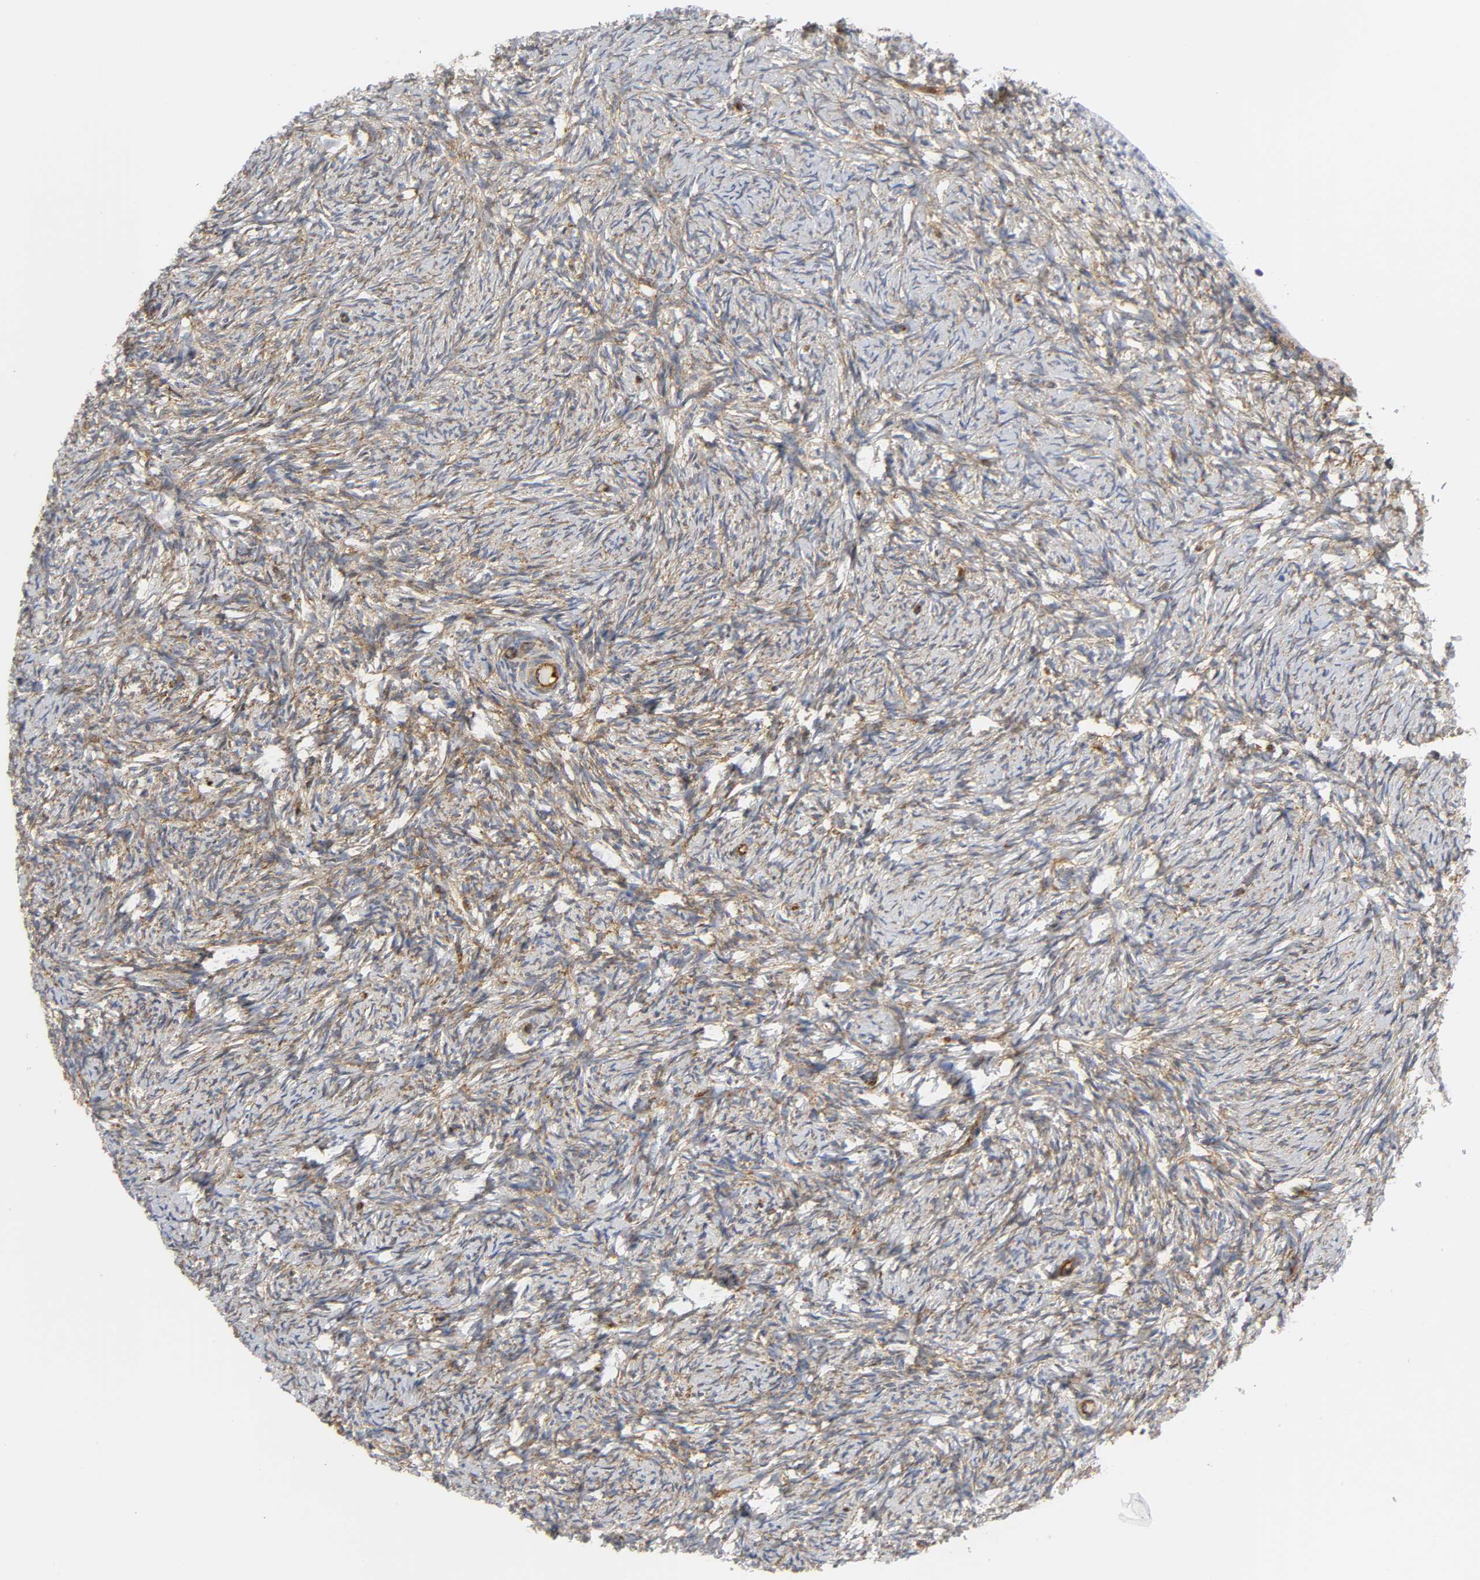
{"staining": {"intensity": "weak", "quantity": "25%-75%", "location": "cytoplasmic/membranous"}, "tissue": "ovary", "cell_type": "Ovarian stroma cells", "image_type": "normal", "snomed": [{"axis": "morphology", "description": "Normal tissue, NOS"}, {"axis": "topography", "description": "Ovary"}], "caption": "This image reveals IHC staining of benign human ovary, with low weak cytoplasmic/membranous expression in about 25%-75% of ovarian stroma cells.", "gene": "DOCK1", "patient": {"sex": "female", "age": 60}}